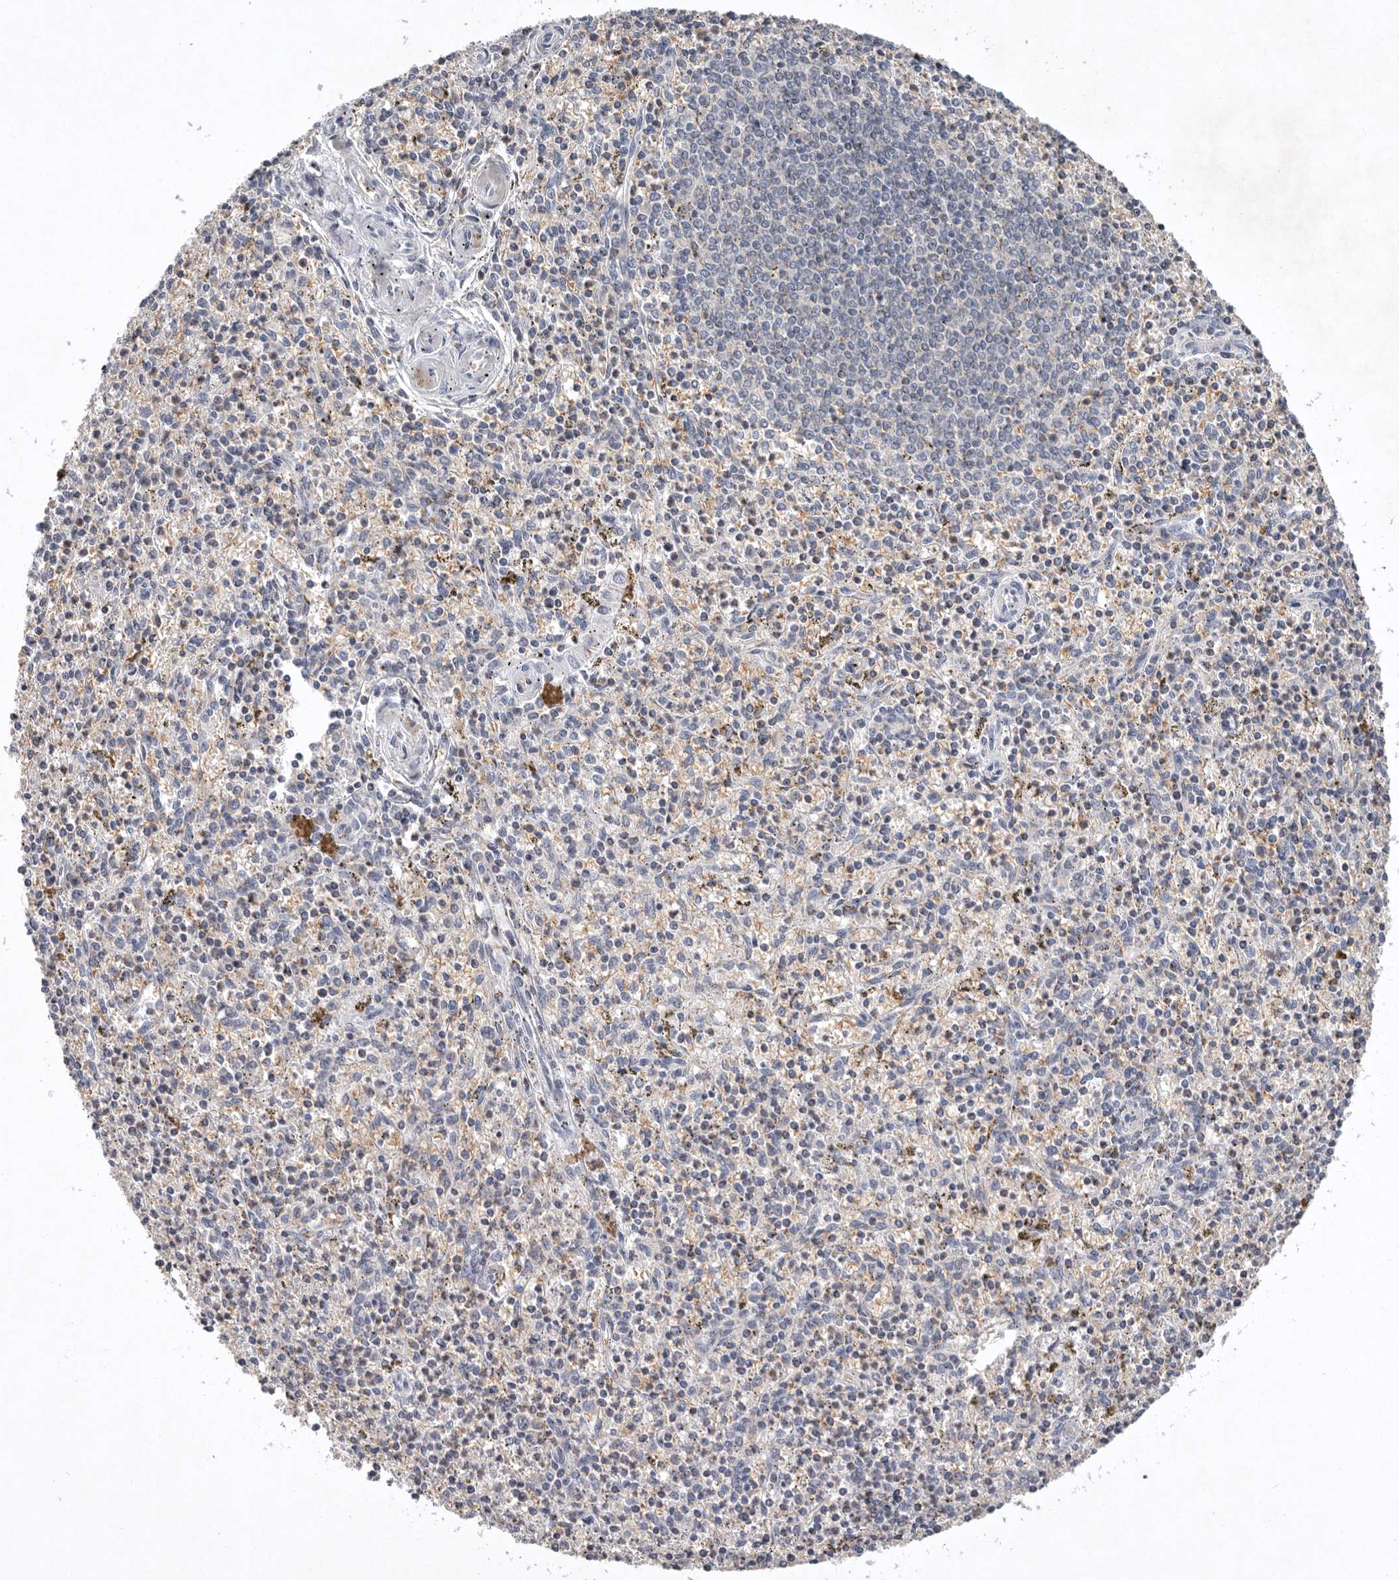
{"staining": {"intensity": "weak", "quantity": "<25%", "location": "cytoplasmic/membranous"}, "tissue": "spleen", "cell_type": "Cells in red pulp", "image_type": "normal", "snomed": [{"axis": "morphology", "description": "Normal tissue, NOS"}, {"axis": "topography", "description": "Spleen"}], "caption": "Spleen stained for a protein using immunohistochemistry reveals no staining cells in red pulp.", "gene": "TNFSF14", "patient": {"sex": "male", "age": 72}}